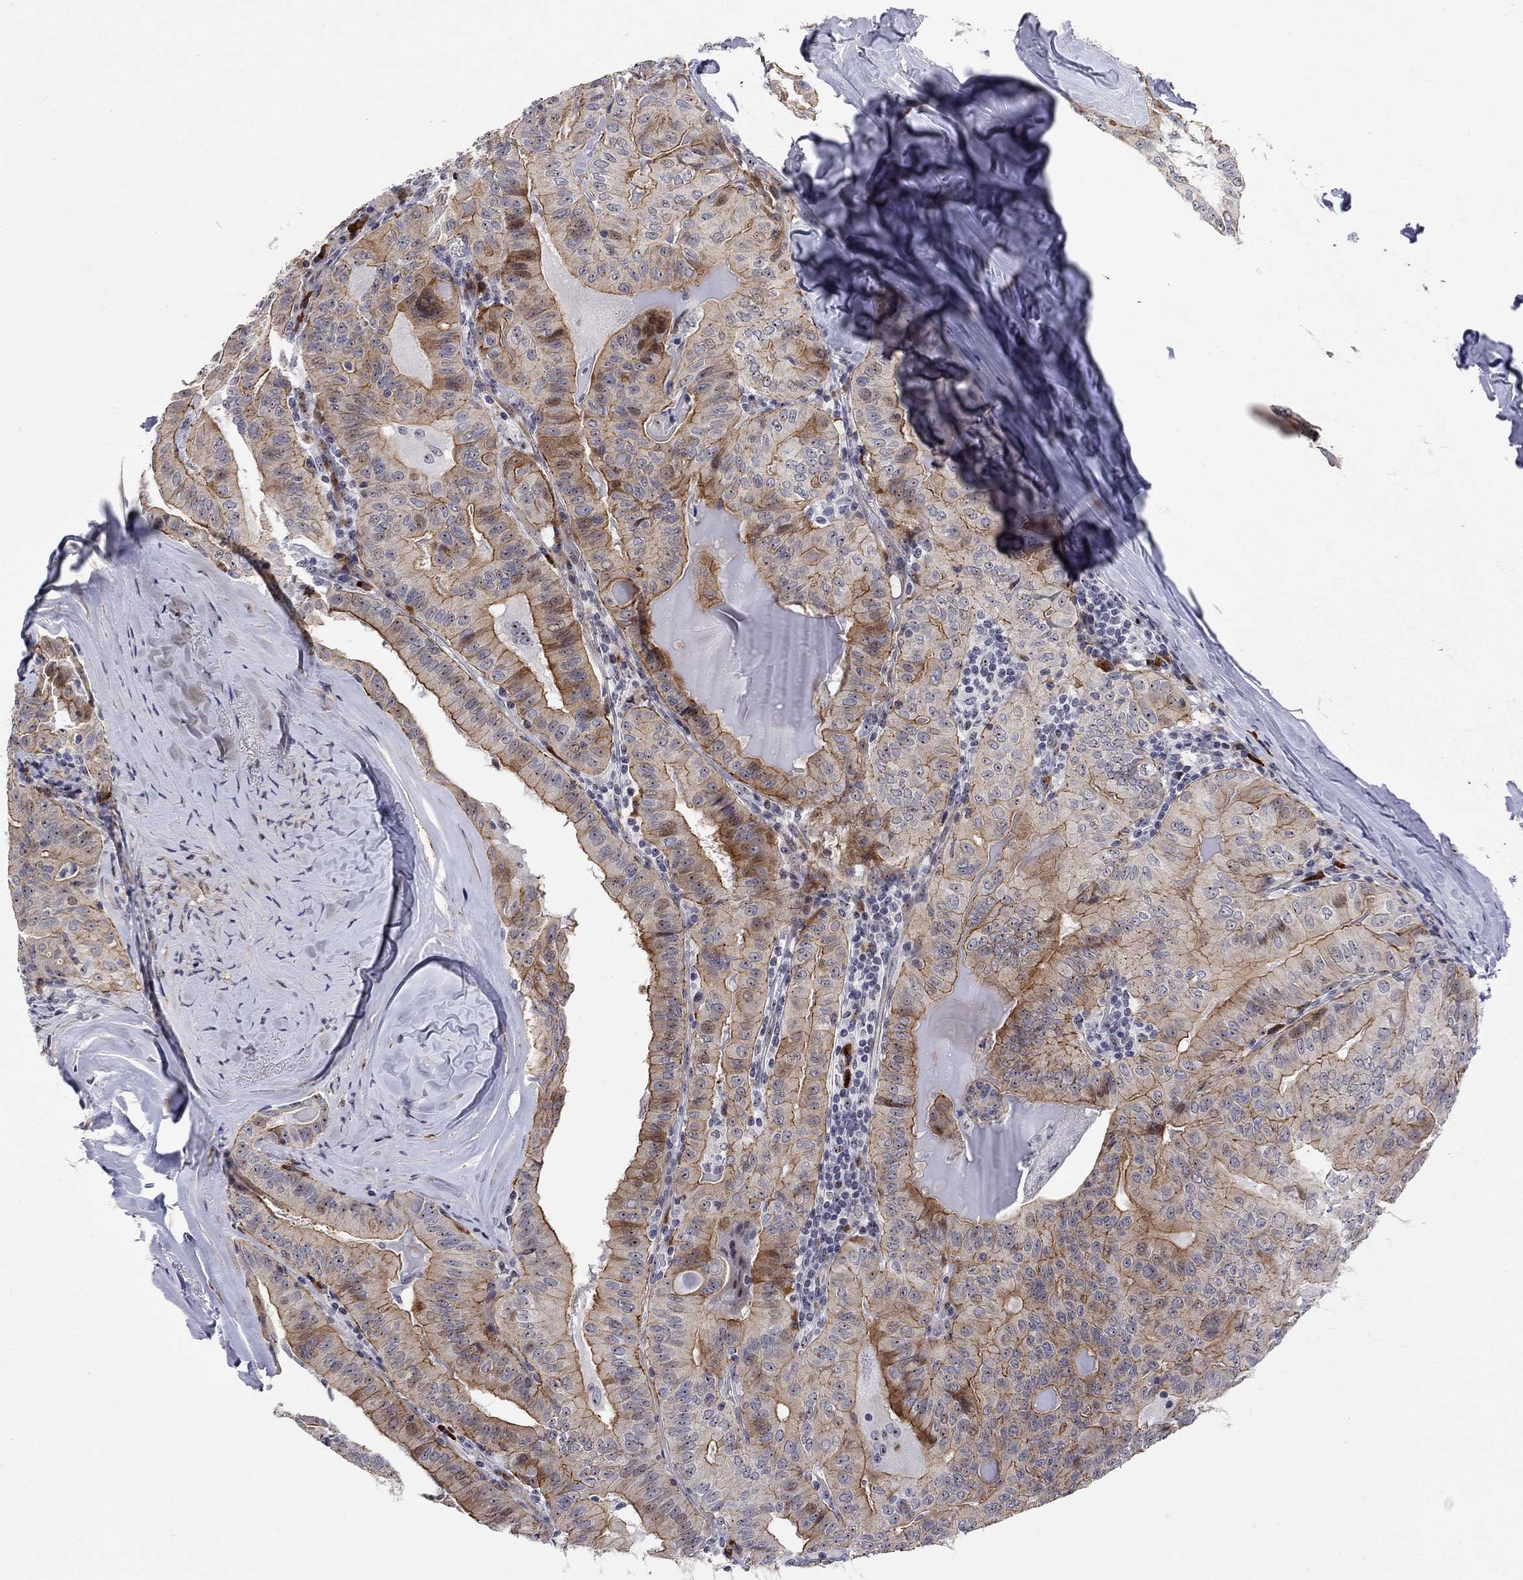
{"staining": {"intensity": "moderate", "quantity": "25%-75%", "location": "cytoplasmic/membranous"}, "tissue": "thyroid cancer", "cell_type": "Tumor cells", "image_type": "cancer", "snomed": [{"axis": "morphology", "description": "Papillary adenocarcinoma, NOS"}, {"axis": "topography", "description": "Thyroid gland"}], "caption": "The immunohistochemical stain labels moderate cytoplasmic/membranous expression in tumor cells of thyroid cancer tissue.", "gene": "DHX33", "patient": {"sex": "female", "age": 68}}